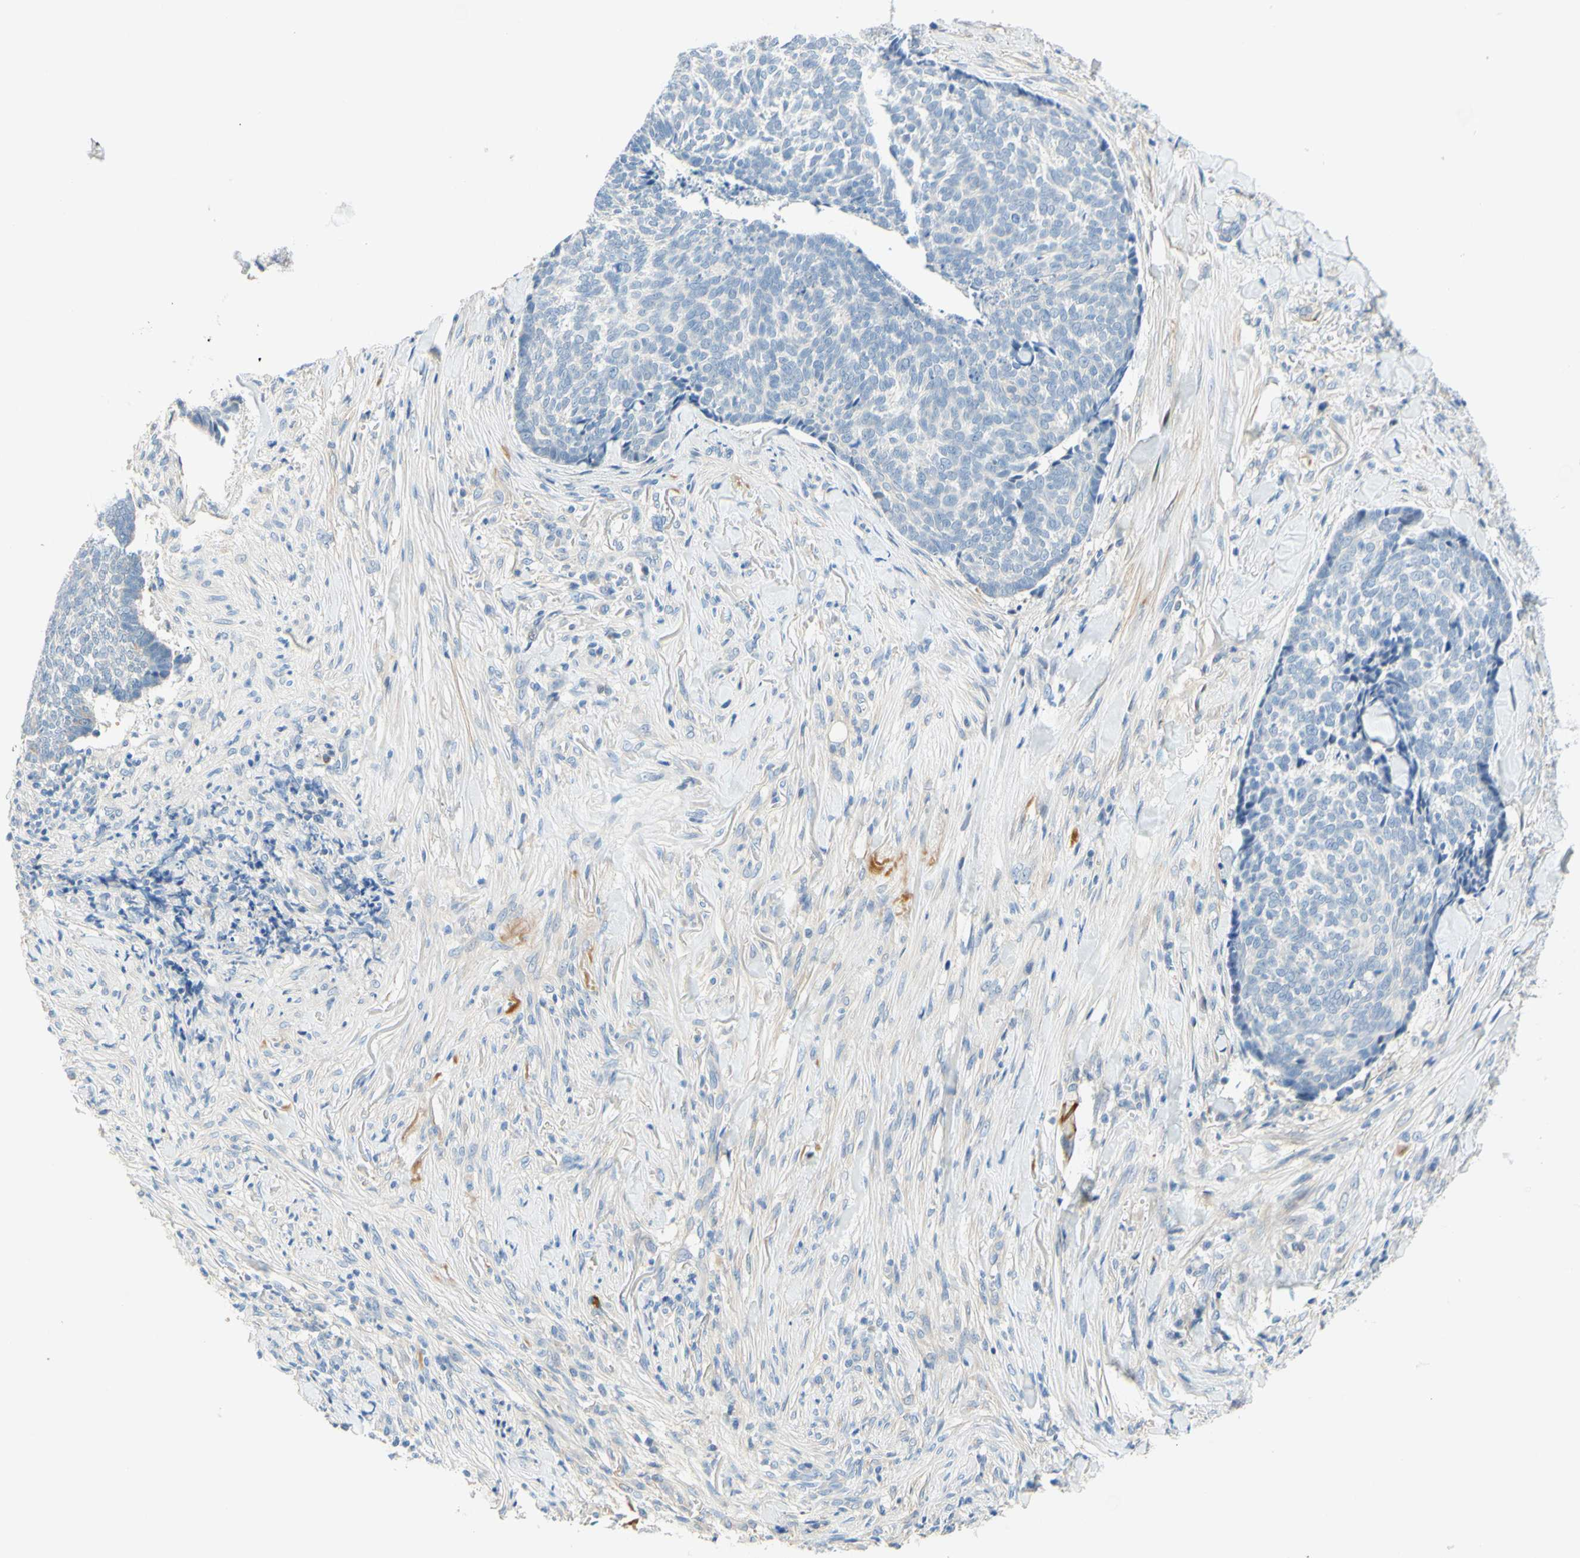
{"staining": {"intensity": "negative", "quantity": "none", "location": "none"}, "tissue": "skin cancer", "cell_type": "Tumor cells", "image_type": "cancer", "snomed": [{"axis": "morphology", "description": "Basal cell carcinoma"}, {"axis": "topography", "description": "Skin"}], "caption": "Human skin cancer stained for a protein using IHC shows no staining in tumor cells.", "gene": "ENTREP2", "patient": {"sex": "male", "age": 84}}